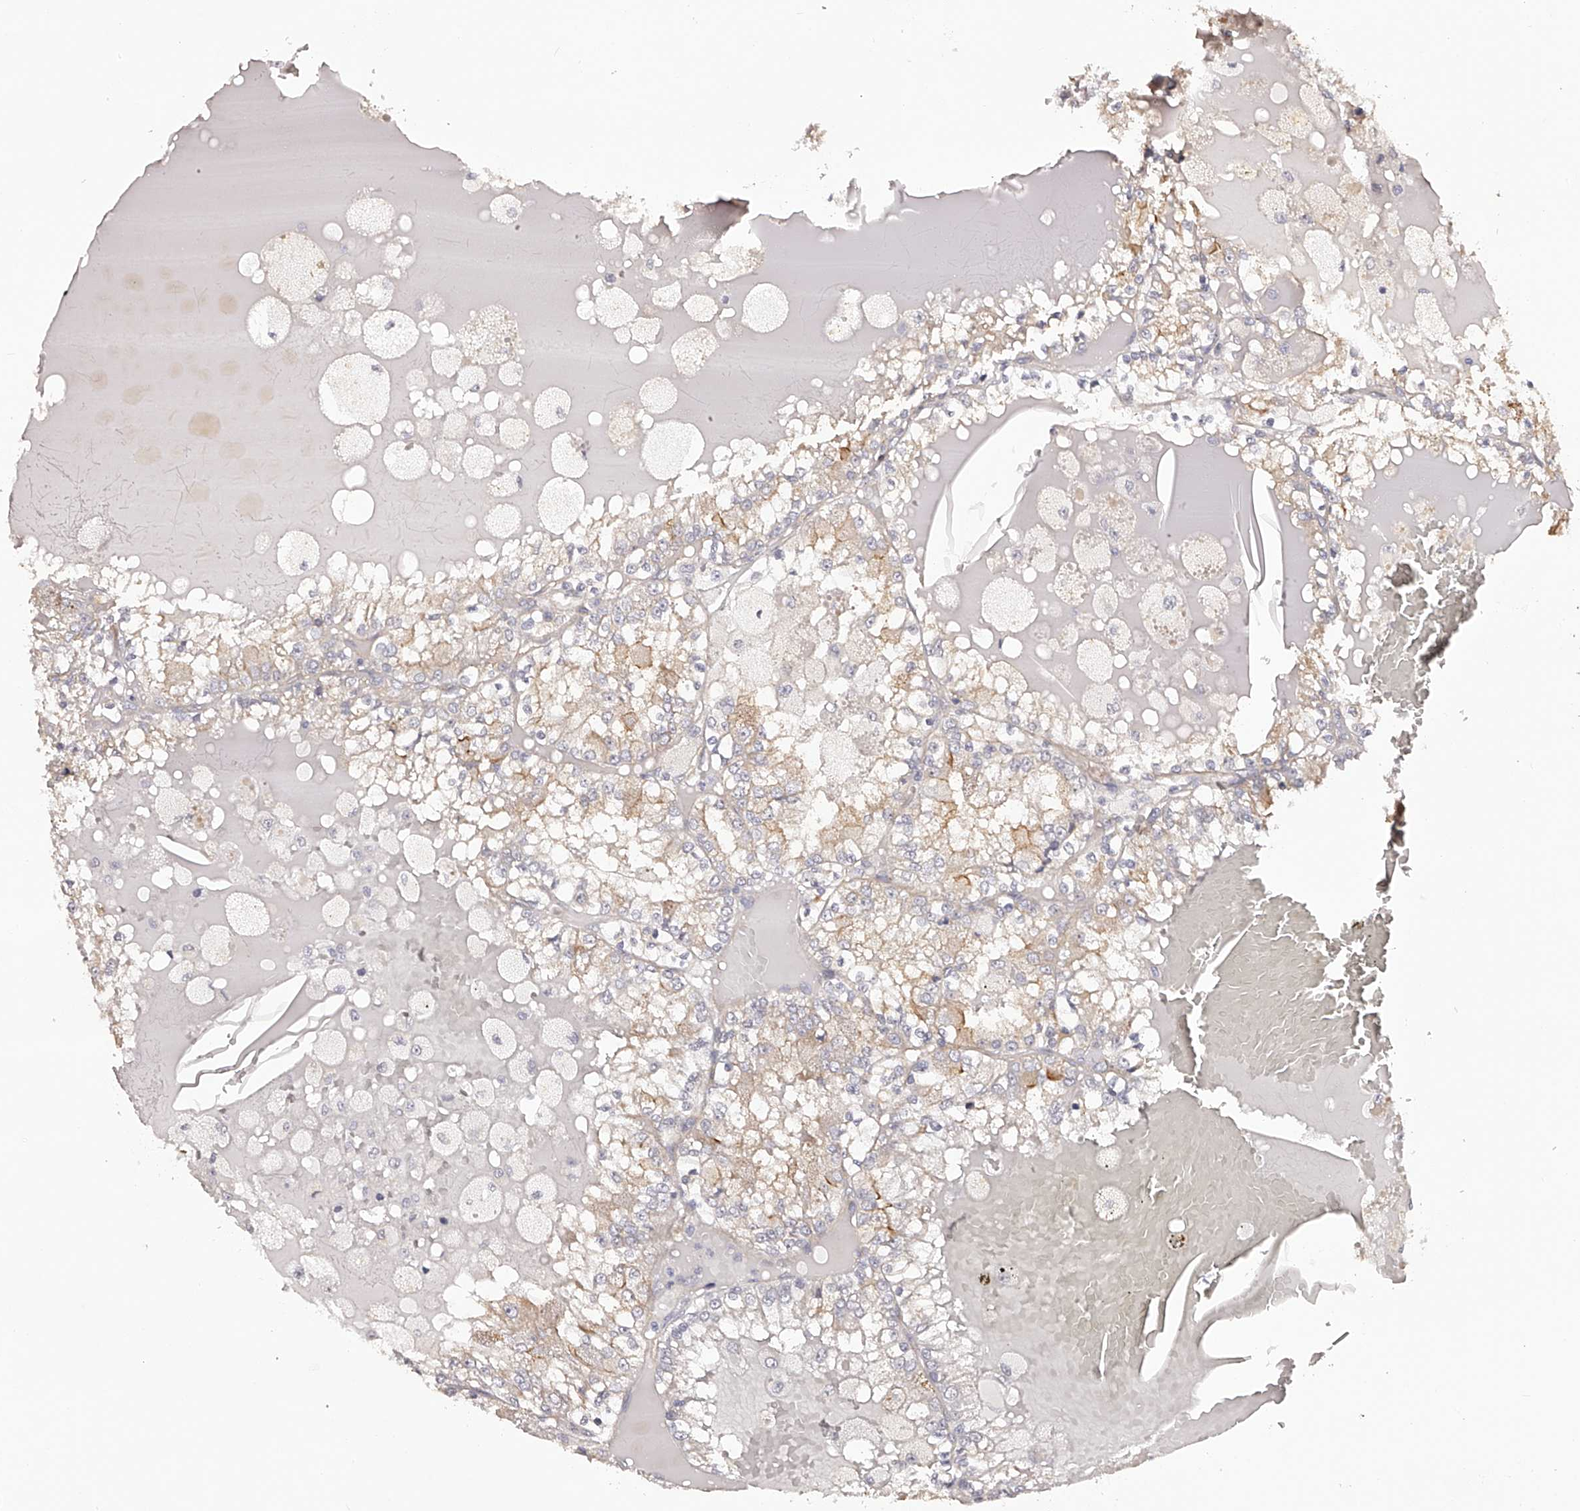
{"staining": {"intensity": "weak", "quantity": "25%-75%", "location": "cytoplasmic/membranous"}, "tissue": "renal cancer", "cell_type": "Tumor cells", "image_type": "cancer", "snomed": [{"axis": "morphology", "description": "Adenocarcinoma, NOS"}, {"axis": "topography", "description": "Kidney"}], "caption": "Protein expression analysis of adenocarcinoma (renal) demonstrates weak cytoplasmic/membranous positivity in approximately 25%-75% of tumor cells.", "gene": "LTV1", "patient": {"sex": "female", "age": 56}}